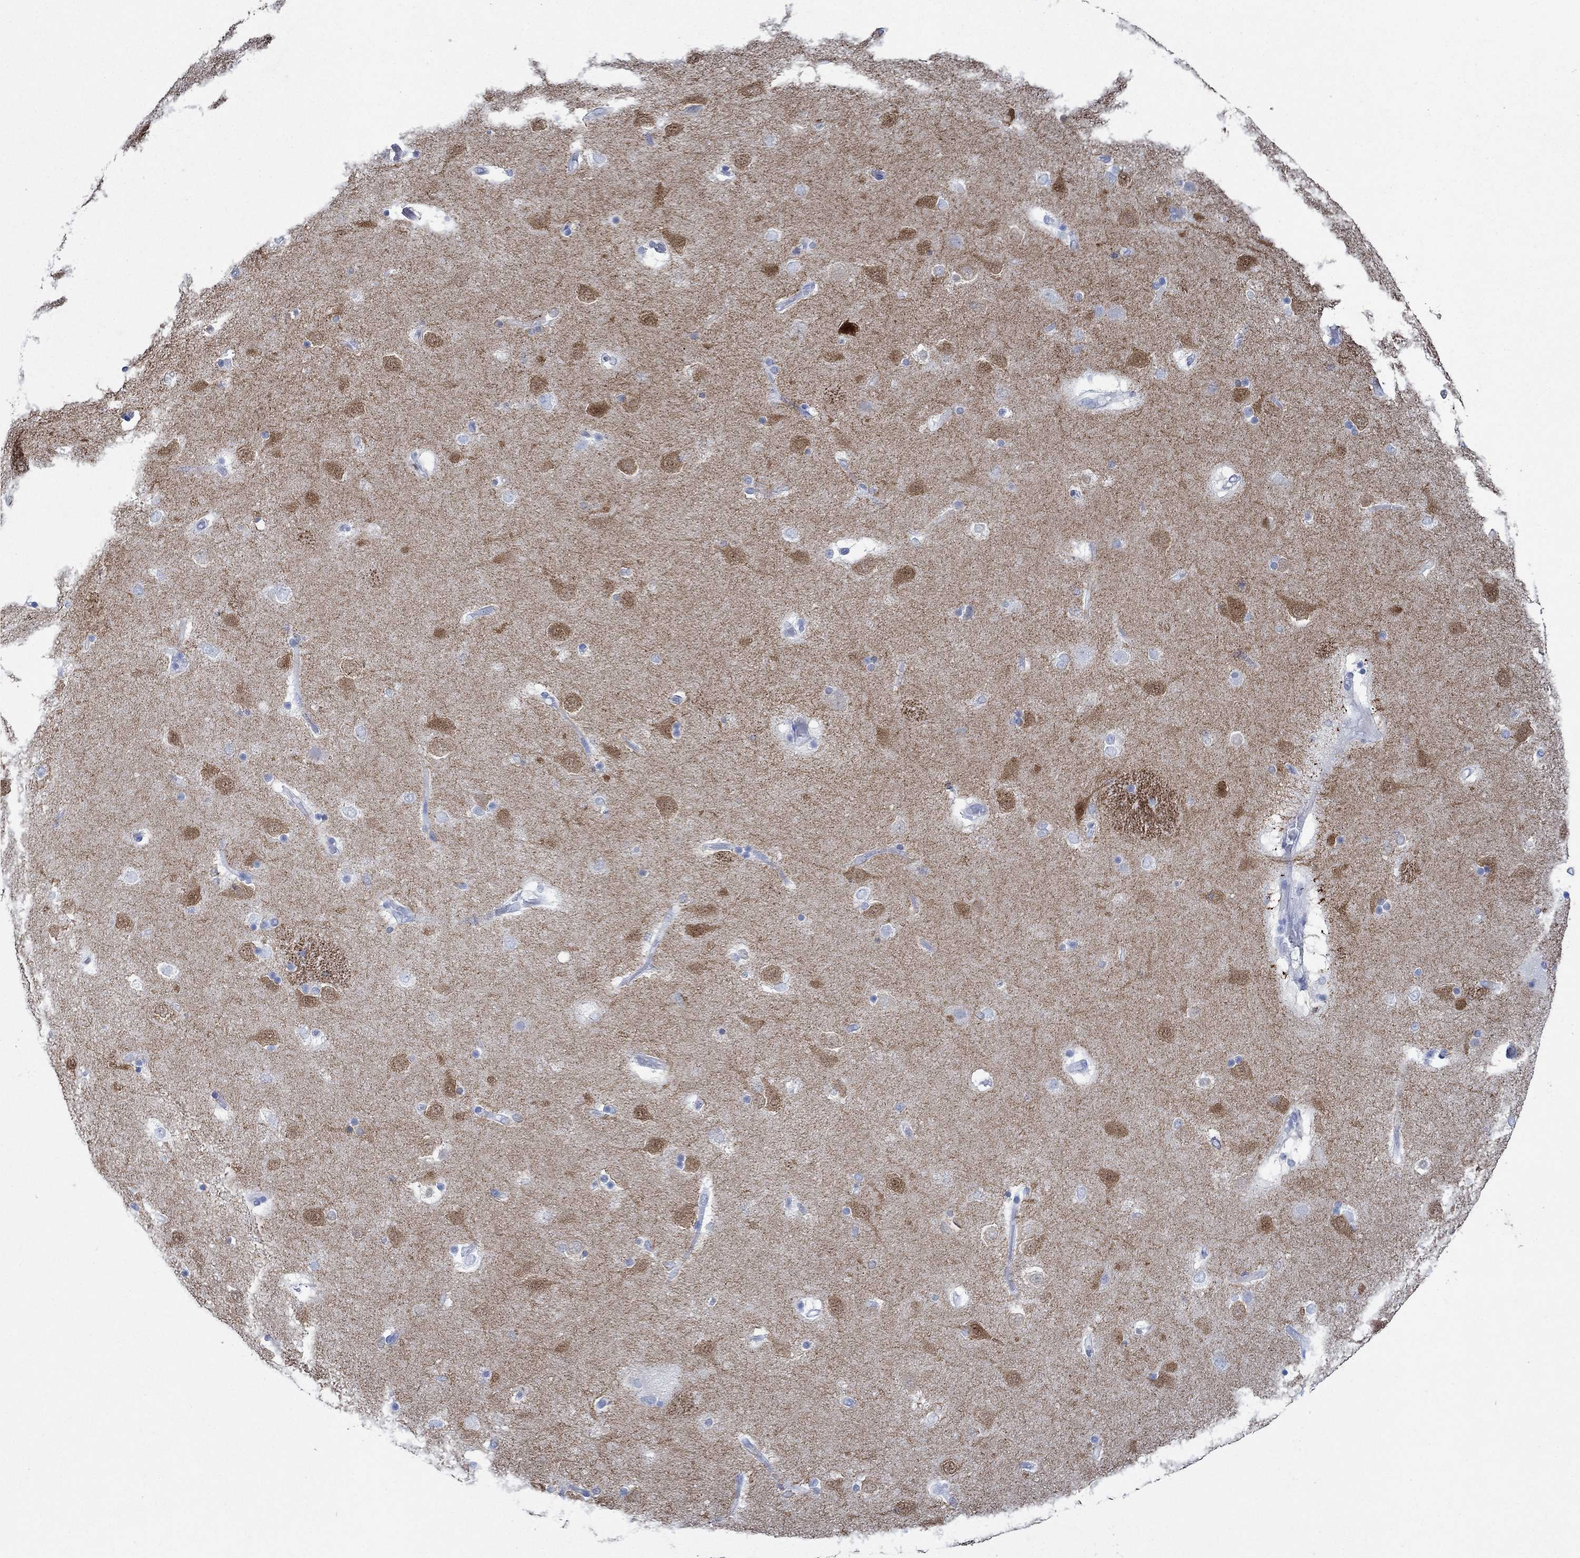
{"staining": {"intensity": "negative", "quantity": "none", "location": "none"}, "tissue": "caudate", "cell_type": "Glial cells", "image_type": "normal", "snomed": [{"axis": "morphology", "description": "Normal tissue, NOS"}, {"axis": "topography", "description": "Lateral ventricle wall"}], "caption": "This is a photomicrograph of immunohistochemistry staining of benign caudate, which shows no expression in glial cells. (DAB (3,3'-diaminobenzidine) immunohistochemistry (IHC) with hematoxylin counter stain).", "gene": "ZNF671", "patient": {"sex": "male", "age": 51}}